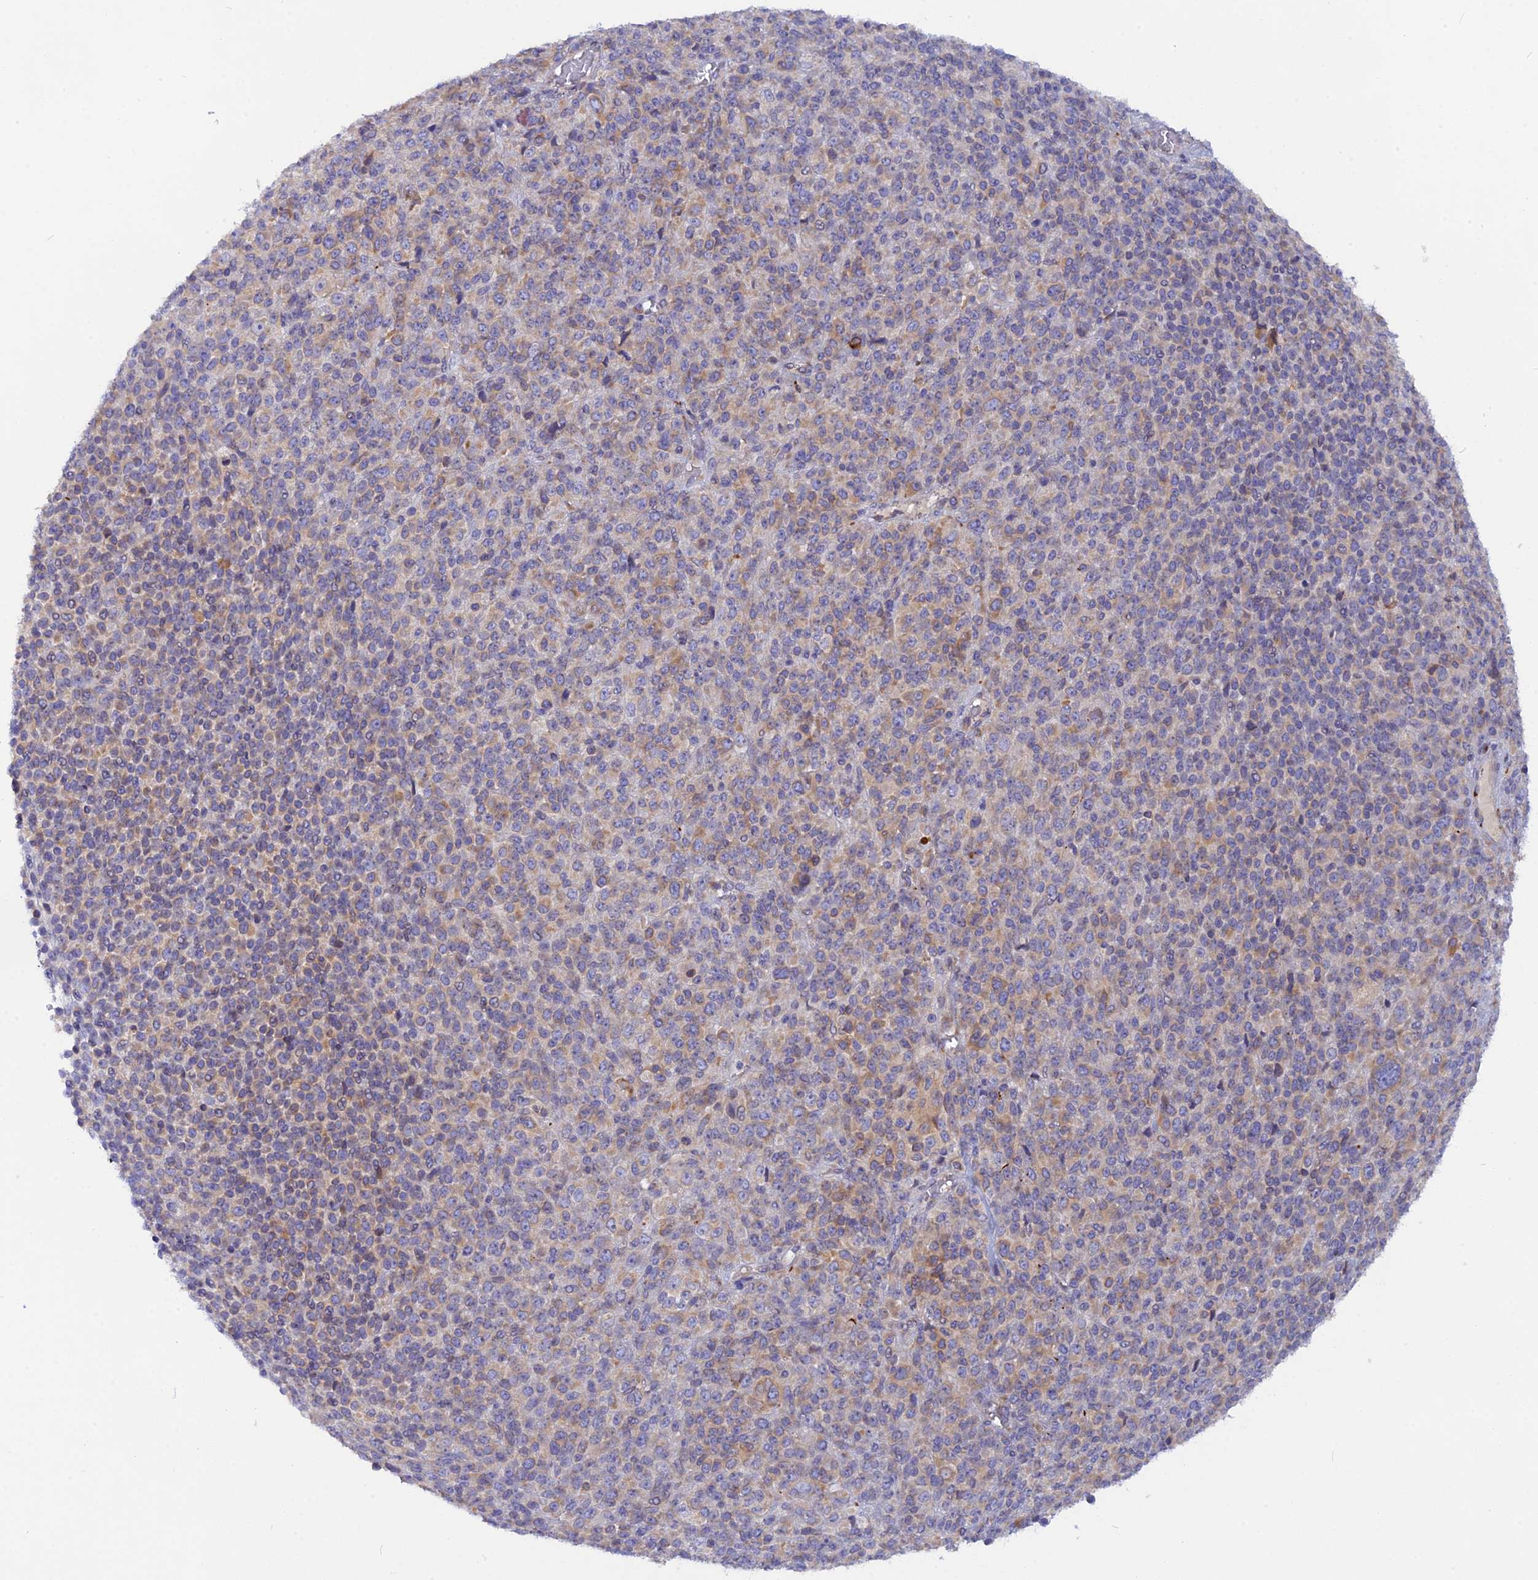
{"staining": {"intensity": "weak", "quantity": "25%-75%", "location": "cytoplasmic/membranous"}, "tissue": "melanoma", "cell_type": "Tumor cells", "image_type": "cancer", "snomed": [{"axis": "morphology", "description": "Malignant melanoma, Metastatic site"}, {"axis": "topography", "description": "Brain"}], "caption": "Melanoma stained for a protein reveals weak cytoplasmic/membranous positivity in tumor cells.", "gene": "TLCD1", "patient": {"sex": "female", "age": 56}}